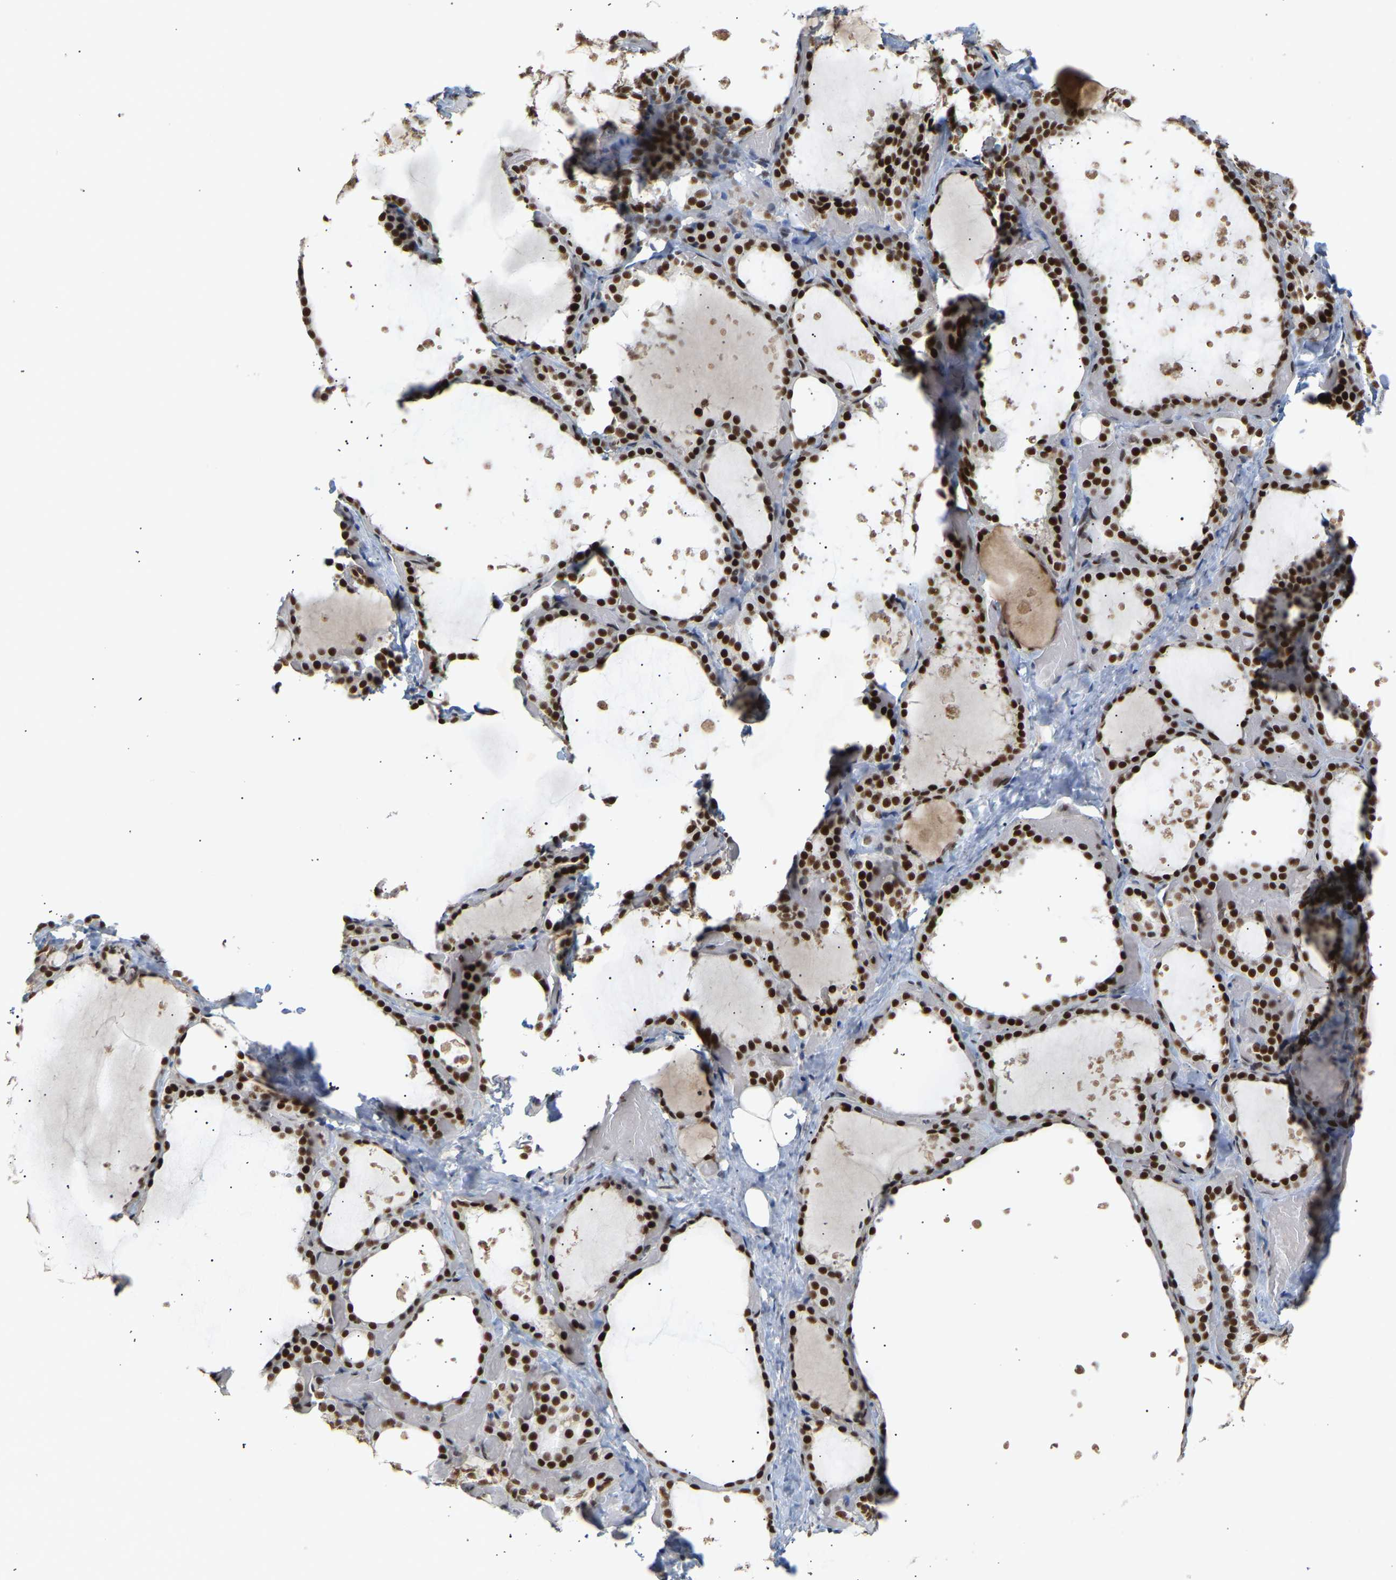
{"staining": {"intensity": "strong", "quantity": ">75%", "location": "nuclear"}, "tissue": "thyroid gland", "cell_type": "Glandular cells", "image_type": "normal", "snomed": [{"axis": "morphology", "description": "Normal tissue, NOS"}, {"axis": "topography", "description": "Thyroid gland"}], "caption": "Protein expression analysis of normal human thyroid gland reveals strong nuclear staining in about >75% of glandular cells. (DAB = brown stain, brightfield microscopy at high magnification).", "gene": "NELFB", "patient": {"sex": "female", "age": 44}}